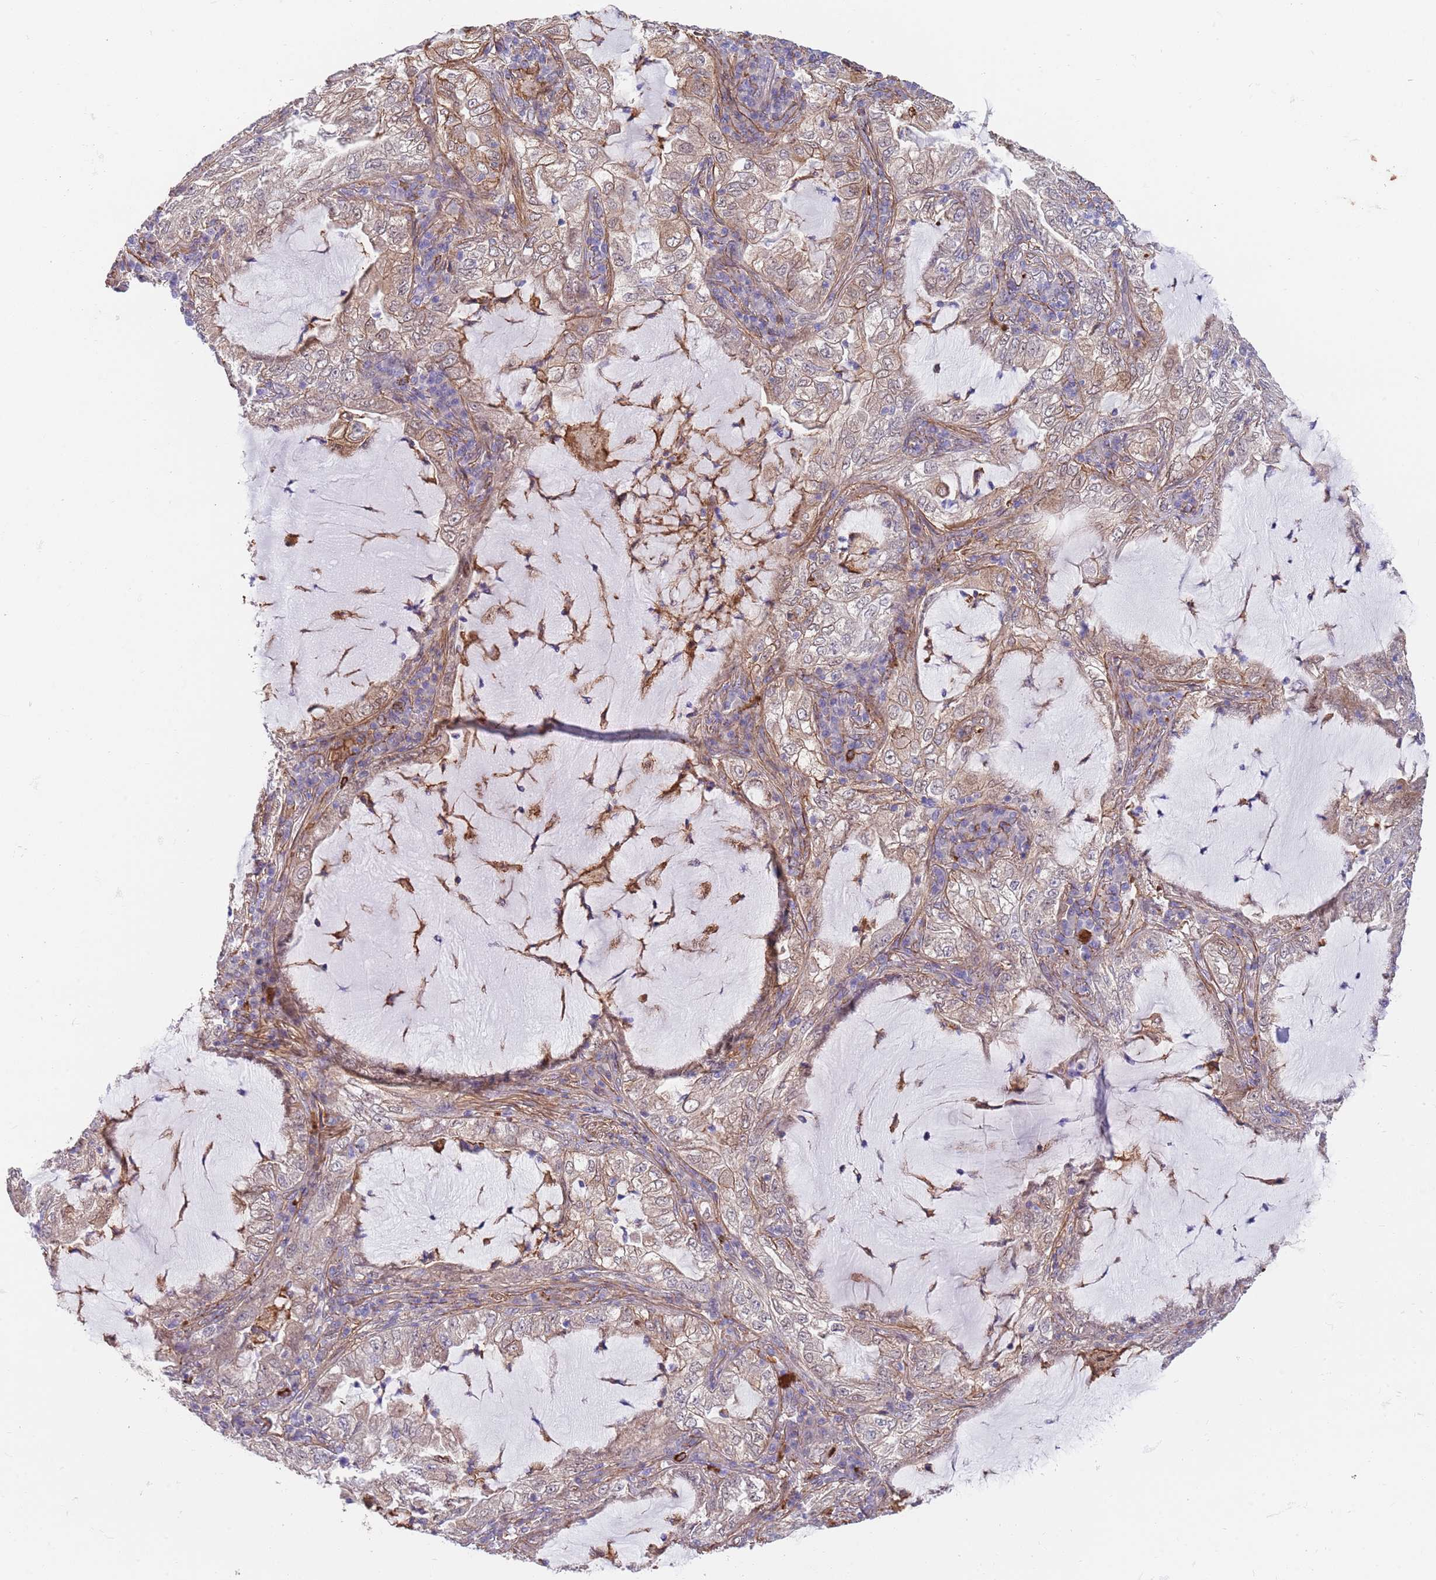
{"staining": {"intensity": "weak", "quantity": "25%-75%", "location": "cytoplasmic/membranous"}, "tissue": "lung cancer", "cell_type": "Tumor cells", "image_type": "cancer", "snomed": [{"axis": "morphology", "description": "Adenocarcinoma, NOS"}, {"axis": "topography", "description": "Lung"}], "caption": "Immunohistochemistry (DAB) staining of lung cancer shows weak cytoplasmic/membranous protein staining in about 25%-75% of tumor cells.", "gene": "BPNT1", "patient": {"sex": "female", "age": 73}}